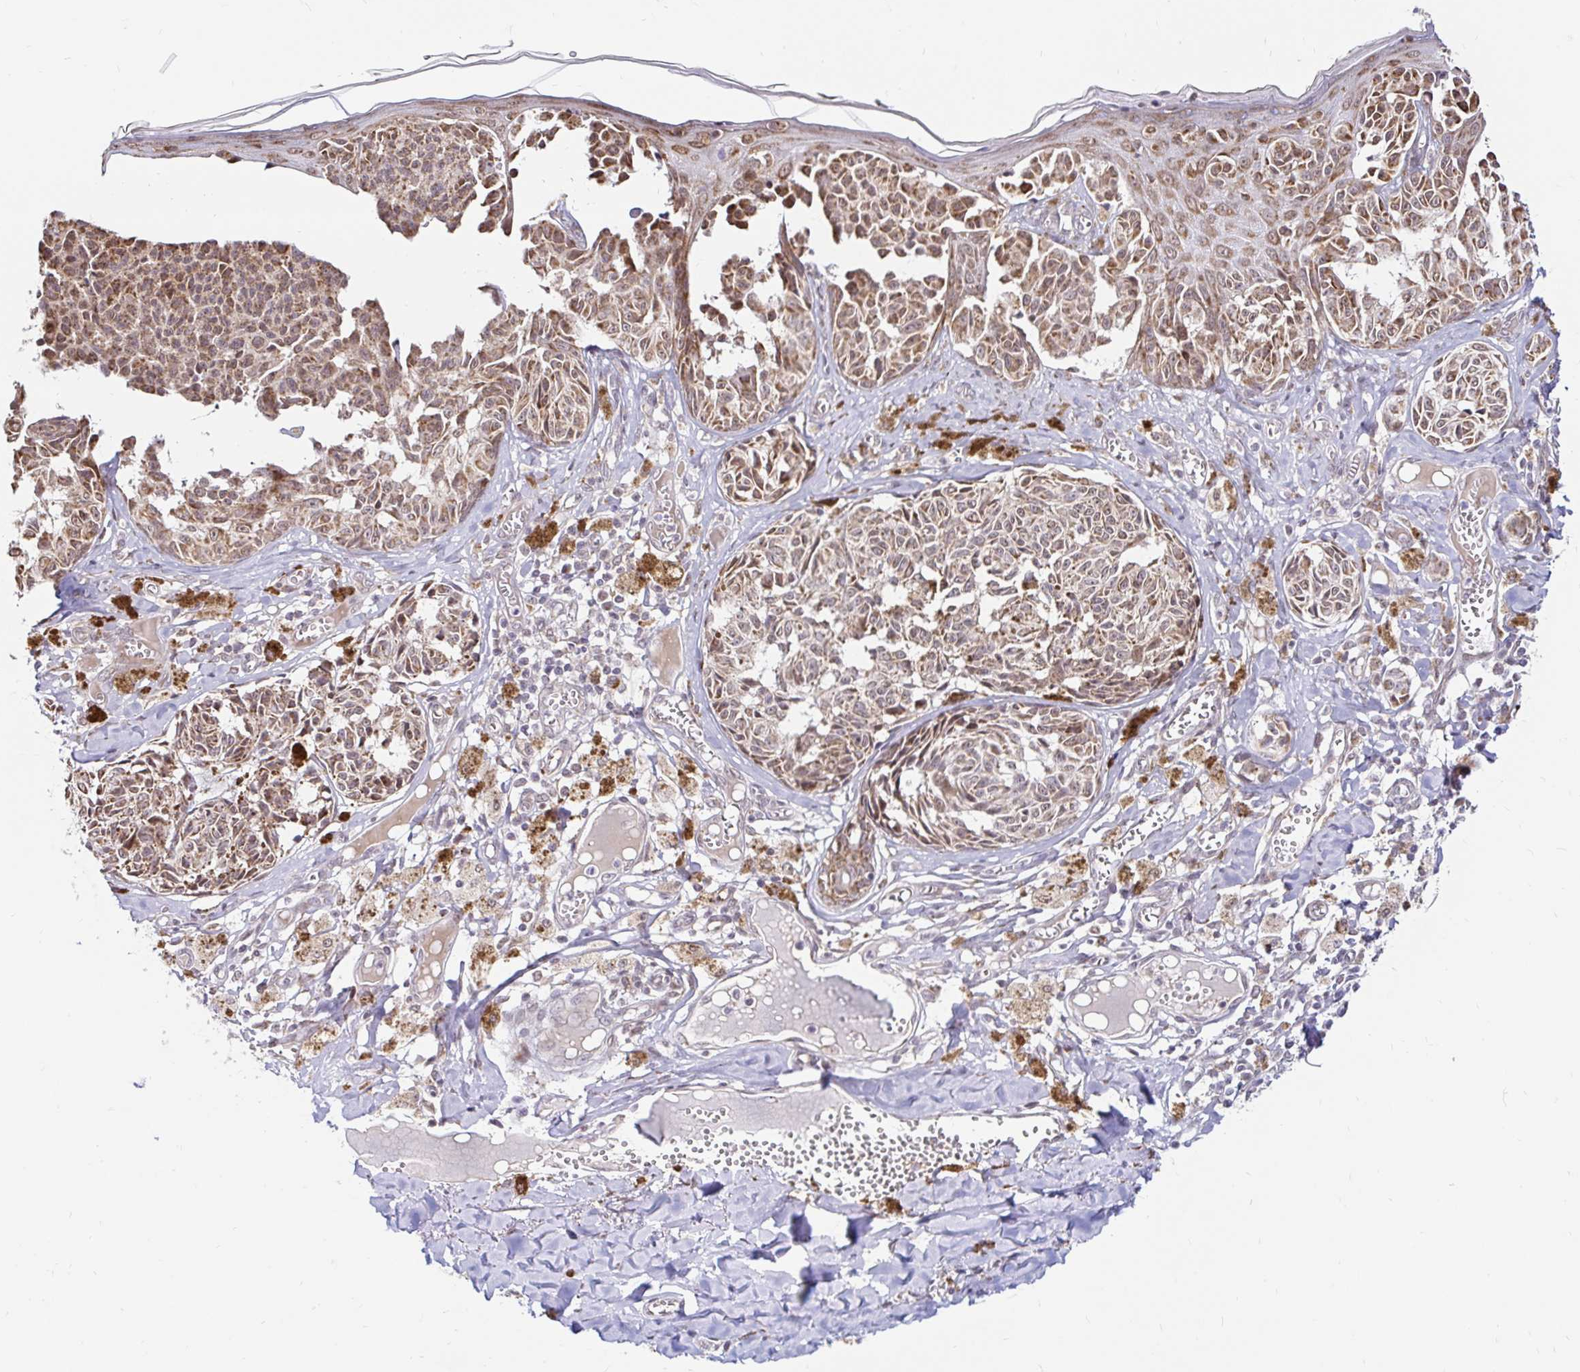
{"staining": {"intensity": "moderate", "quantity": ">75%", "location": "cytoplasmic/membranous"}, "tissue": "melanoma", "cell_type": "Tumor cells", "image_type": "cancer", "snomed": [{"axis": "morphology", "description": "Malignant melanoma, NOS"}, {"axis": "topography", "description": "Skin"}], "caption": "Immunohistochemical staining of human malignant melanoma shows moderate cytoplasmic/membranous protein expression in about >75% of tumor cells.", "gene": "TIMM50", "patient": {"sex": "female", "age": 43}}